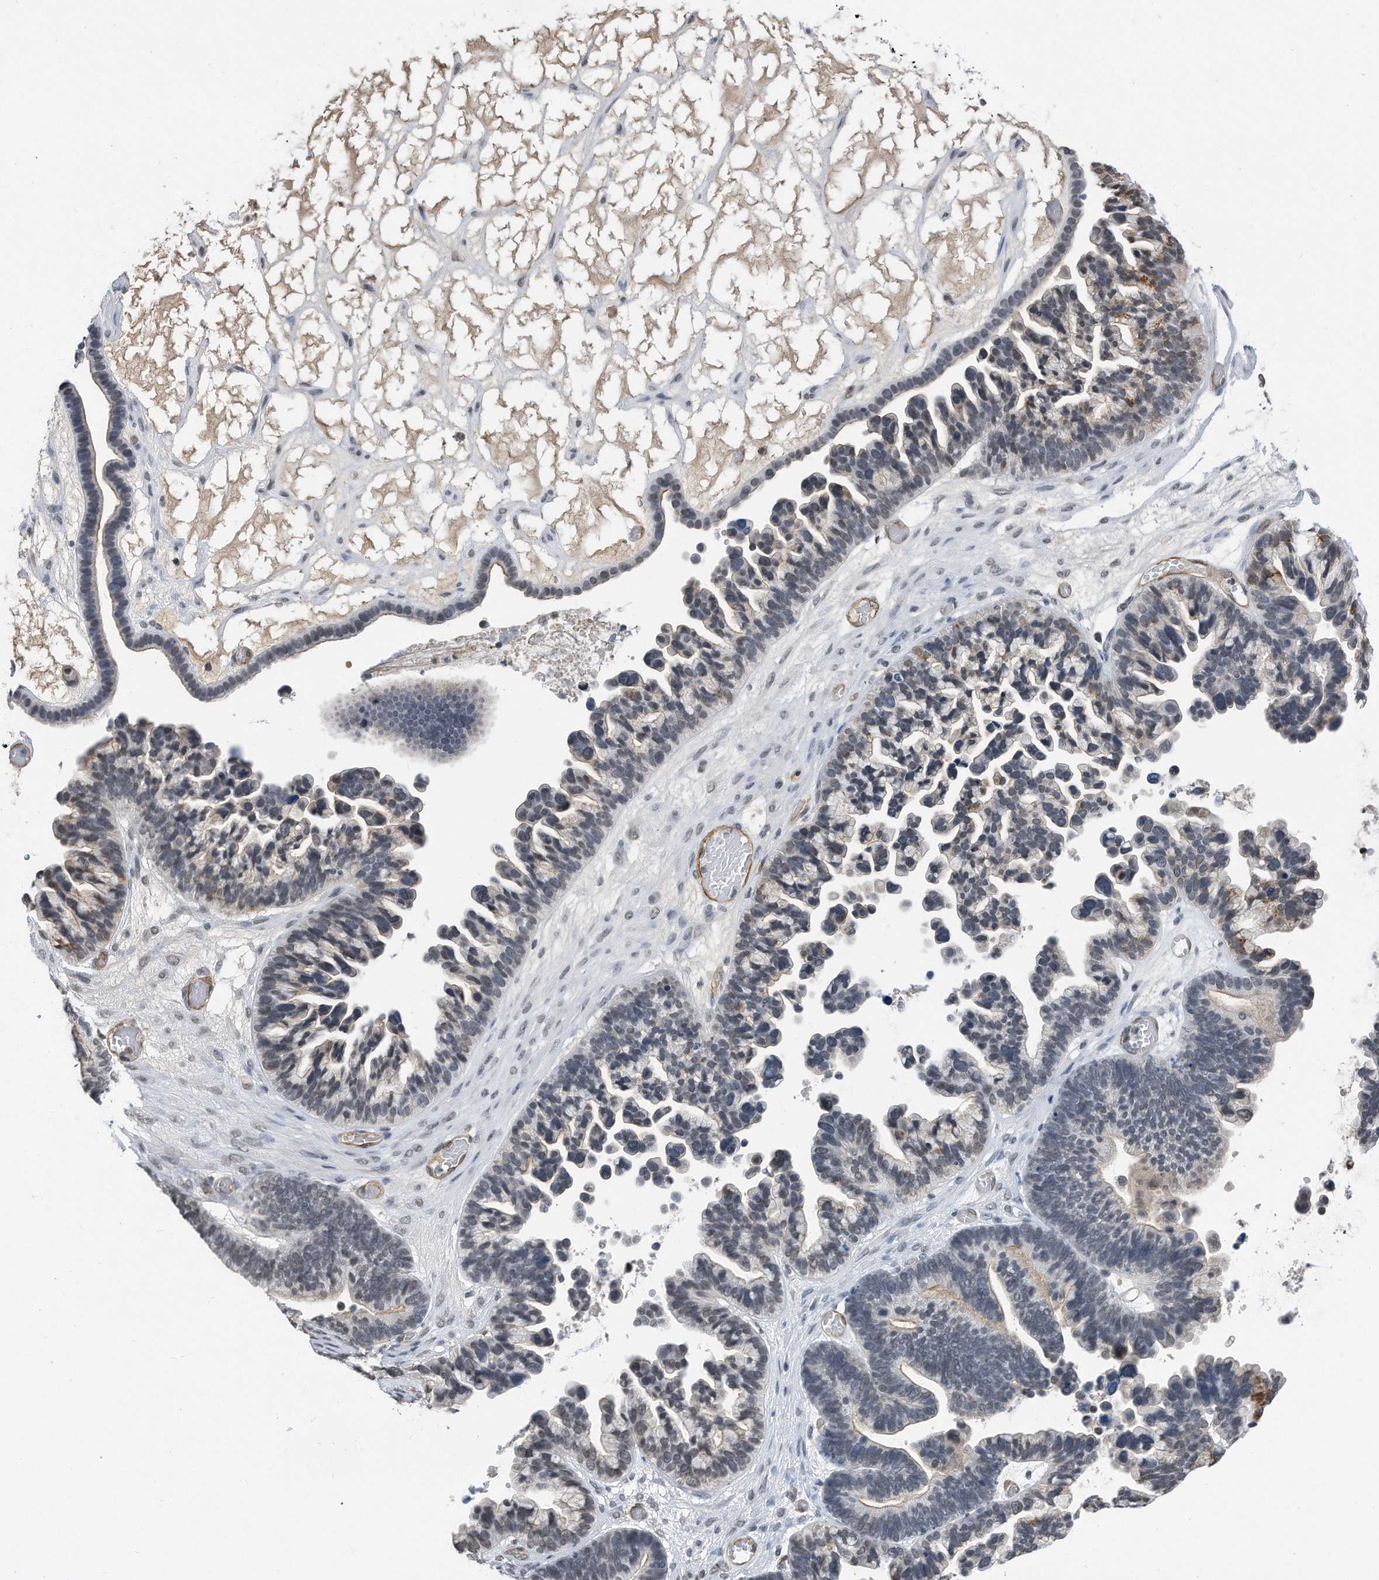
{"staining": {"intensity": "negative", "quantity": "none", "location": "none"}, "tissue": "ovarian cancer", "cell_type": "Tumor cells", "image_type": "cancer", "snomed": [{"axis": "morphology", "description": "Cystadenocarcinoma, serous, NOS"}, {"axis": "topography", "description": "Ovary"}], "caption": "Protein analysis of ovarian cancer displays no significant positivity in tumor cells. (DAB (3,3'-diaminobenzidine) immunohistochemistry with hematoxylin counter stain).", "gene": "TP53INP1", "patient": {"sex": "female", "age": 56}}